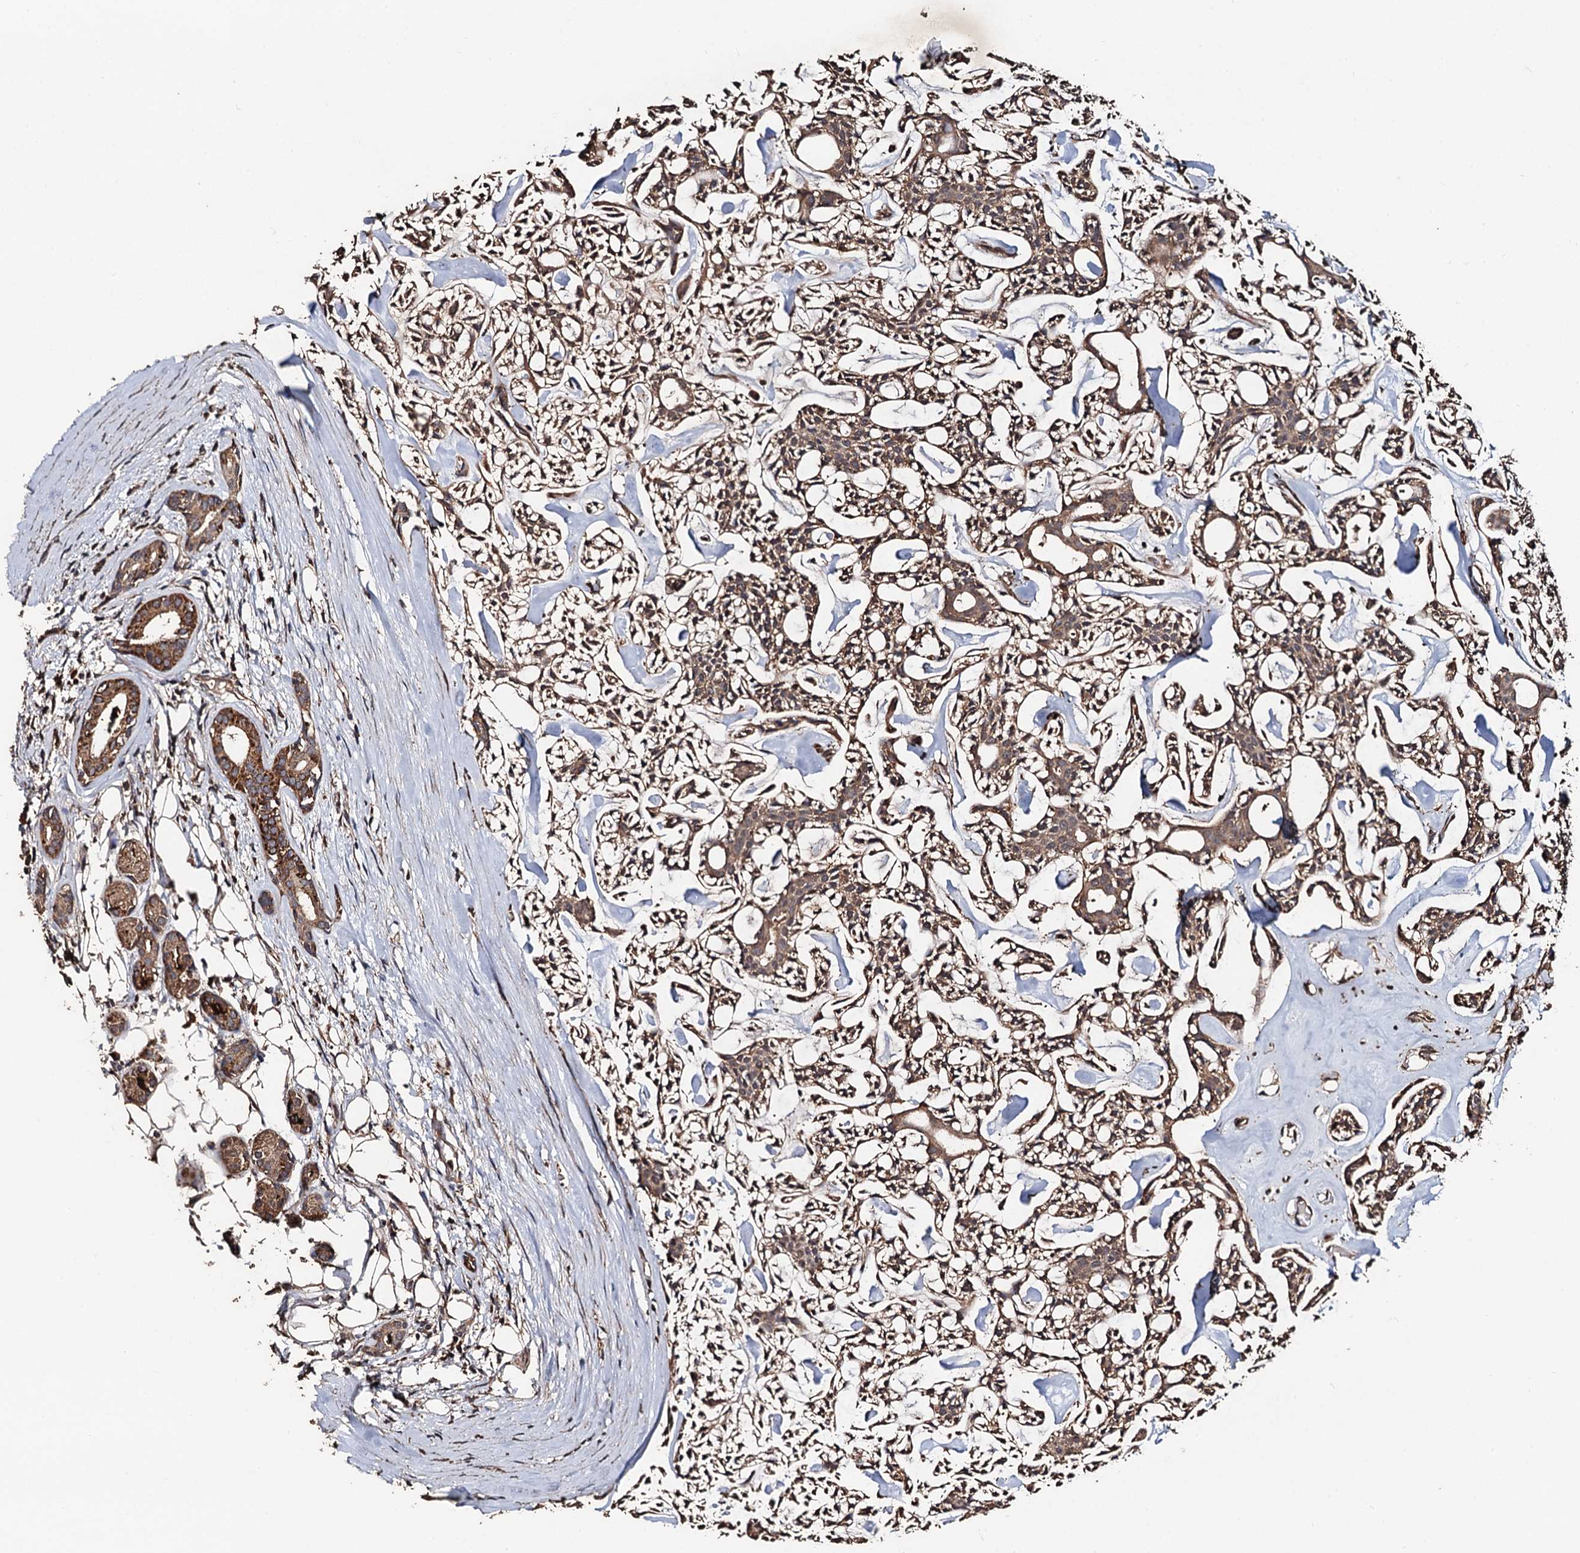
{"staining": {"intensity": "moderate", "quantity": ">75%", "location": "cytoplasmic/membranous"}, "tissue": "head and neck cancer", "cell_type": "Tumor cells", "image_type": "cancer", "snomed": [{"axis": "morphology", "description": "Adenocarcinoma, NOS"}, {"axis": "topography", "description": "Salivary gland"}, {"axis": "topography", "description": "Head-Neck"}], "caption": "A photomicrograph showing moderate cytoplasmic/membranous positivity in approximately >75% of tumor cells in head and neck cancer (adenocarcinoma), as visualized by brown immunohistochemical staining.", "gene": "PPTC7", "patient": {"sex": "male", "age": 55}}